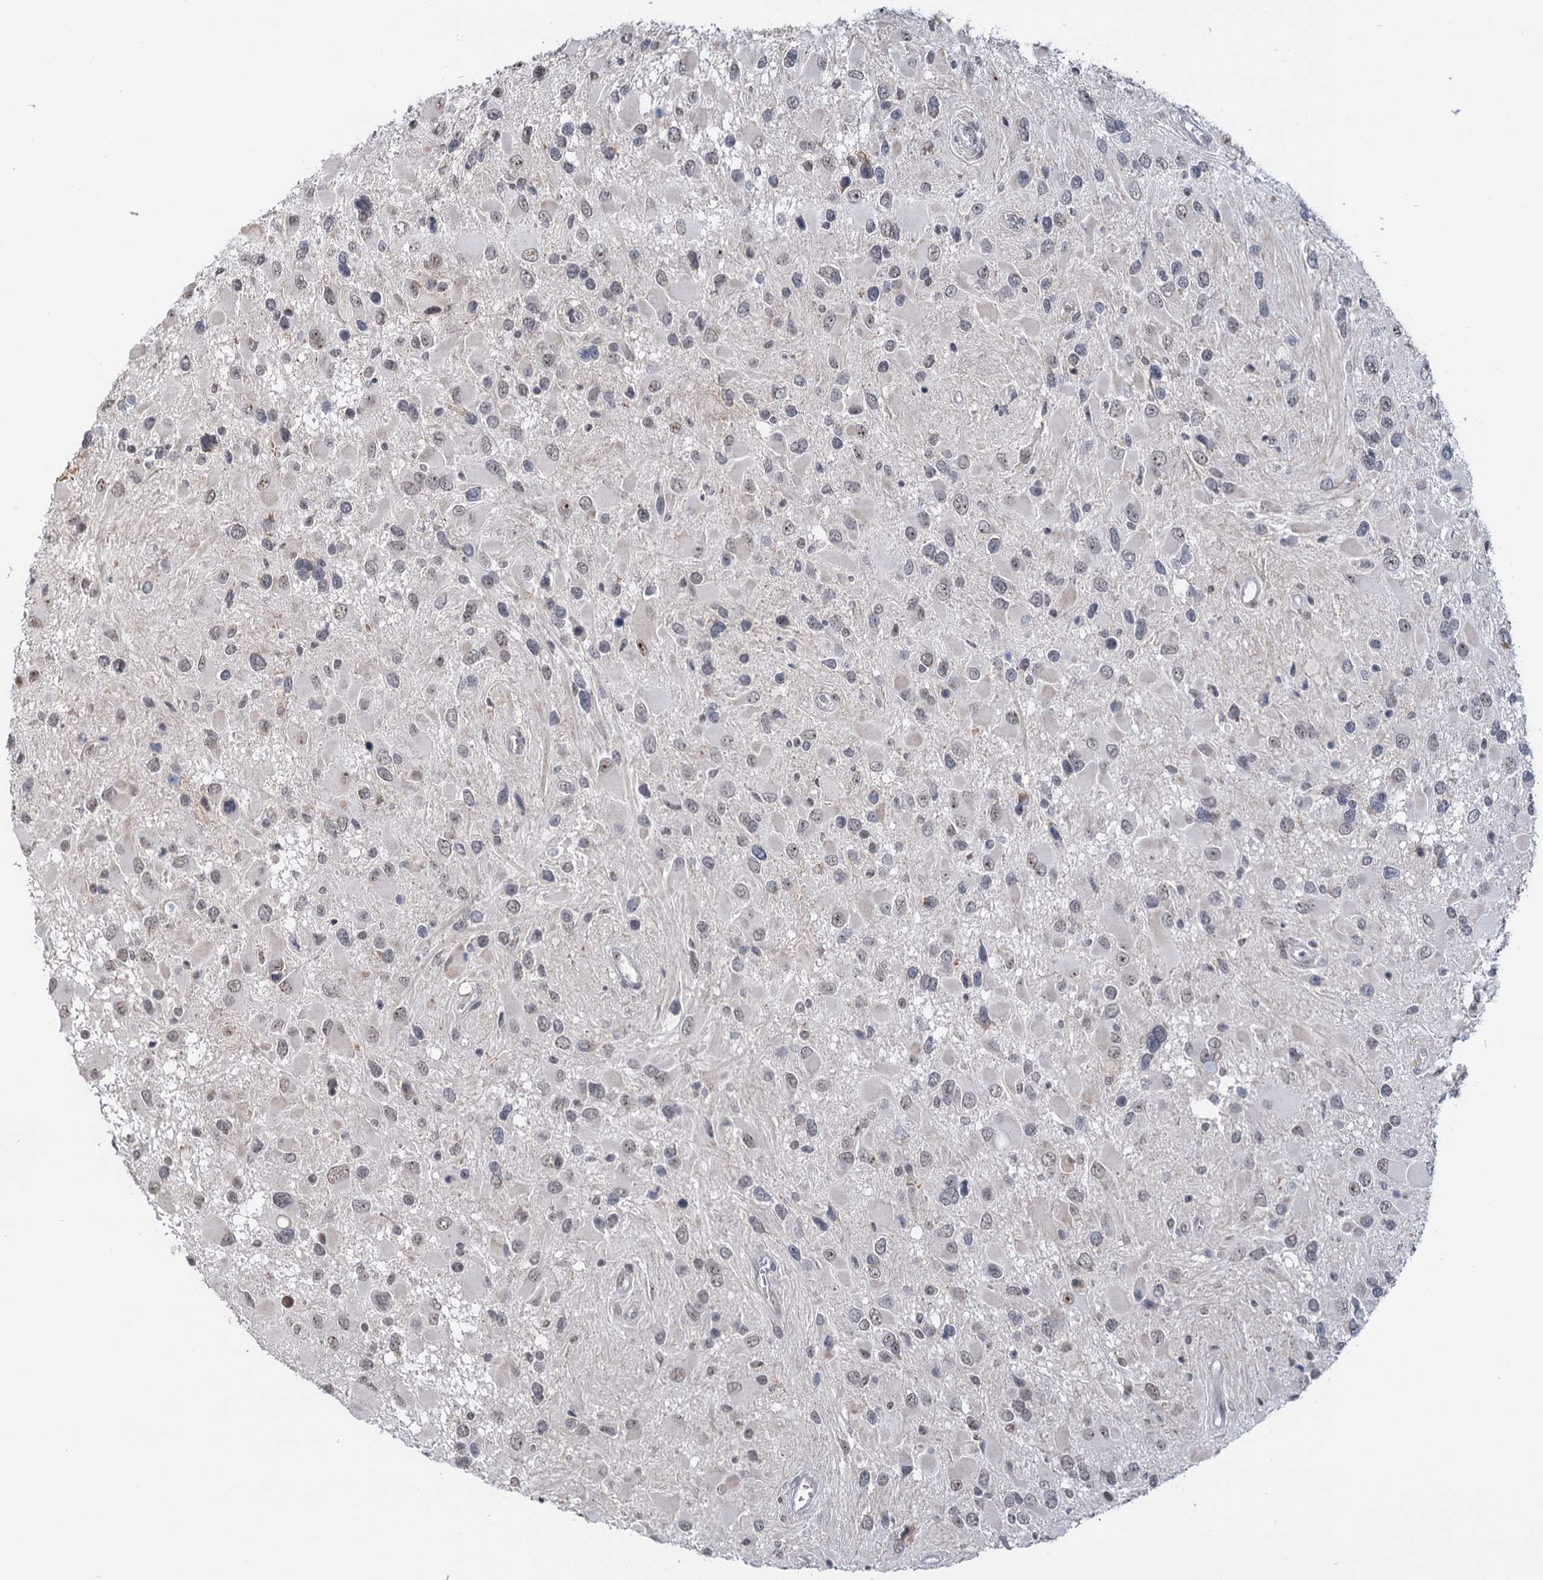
{"staining": {"intensity": "weak", "quantity": "<25%", "location": "nuclear"}, "tissue": "glioma", "cell_type": "Tumor cells", "image_type": "cancer", "snomed": [{"axis": "morphology", "description": "Glioma, malignant, High grade"}, {"axis": "topography", "description": "Brain"}], "caption": "Tumor cells show no significant positivity in glioma.", "gene": "NAT10", "patient": {"sex": "male", "age": 53}}